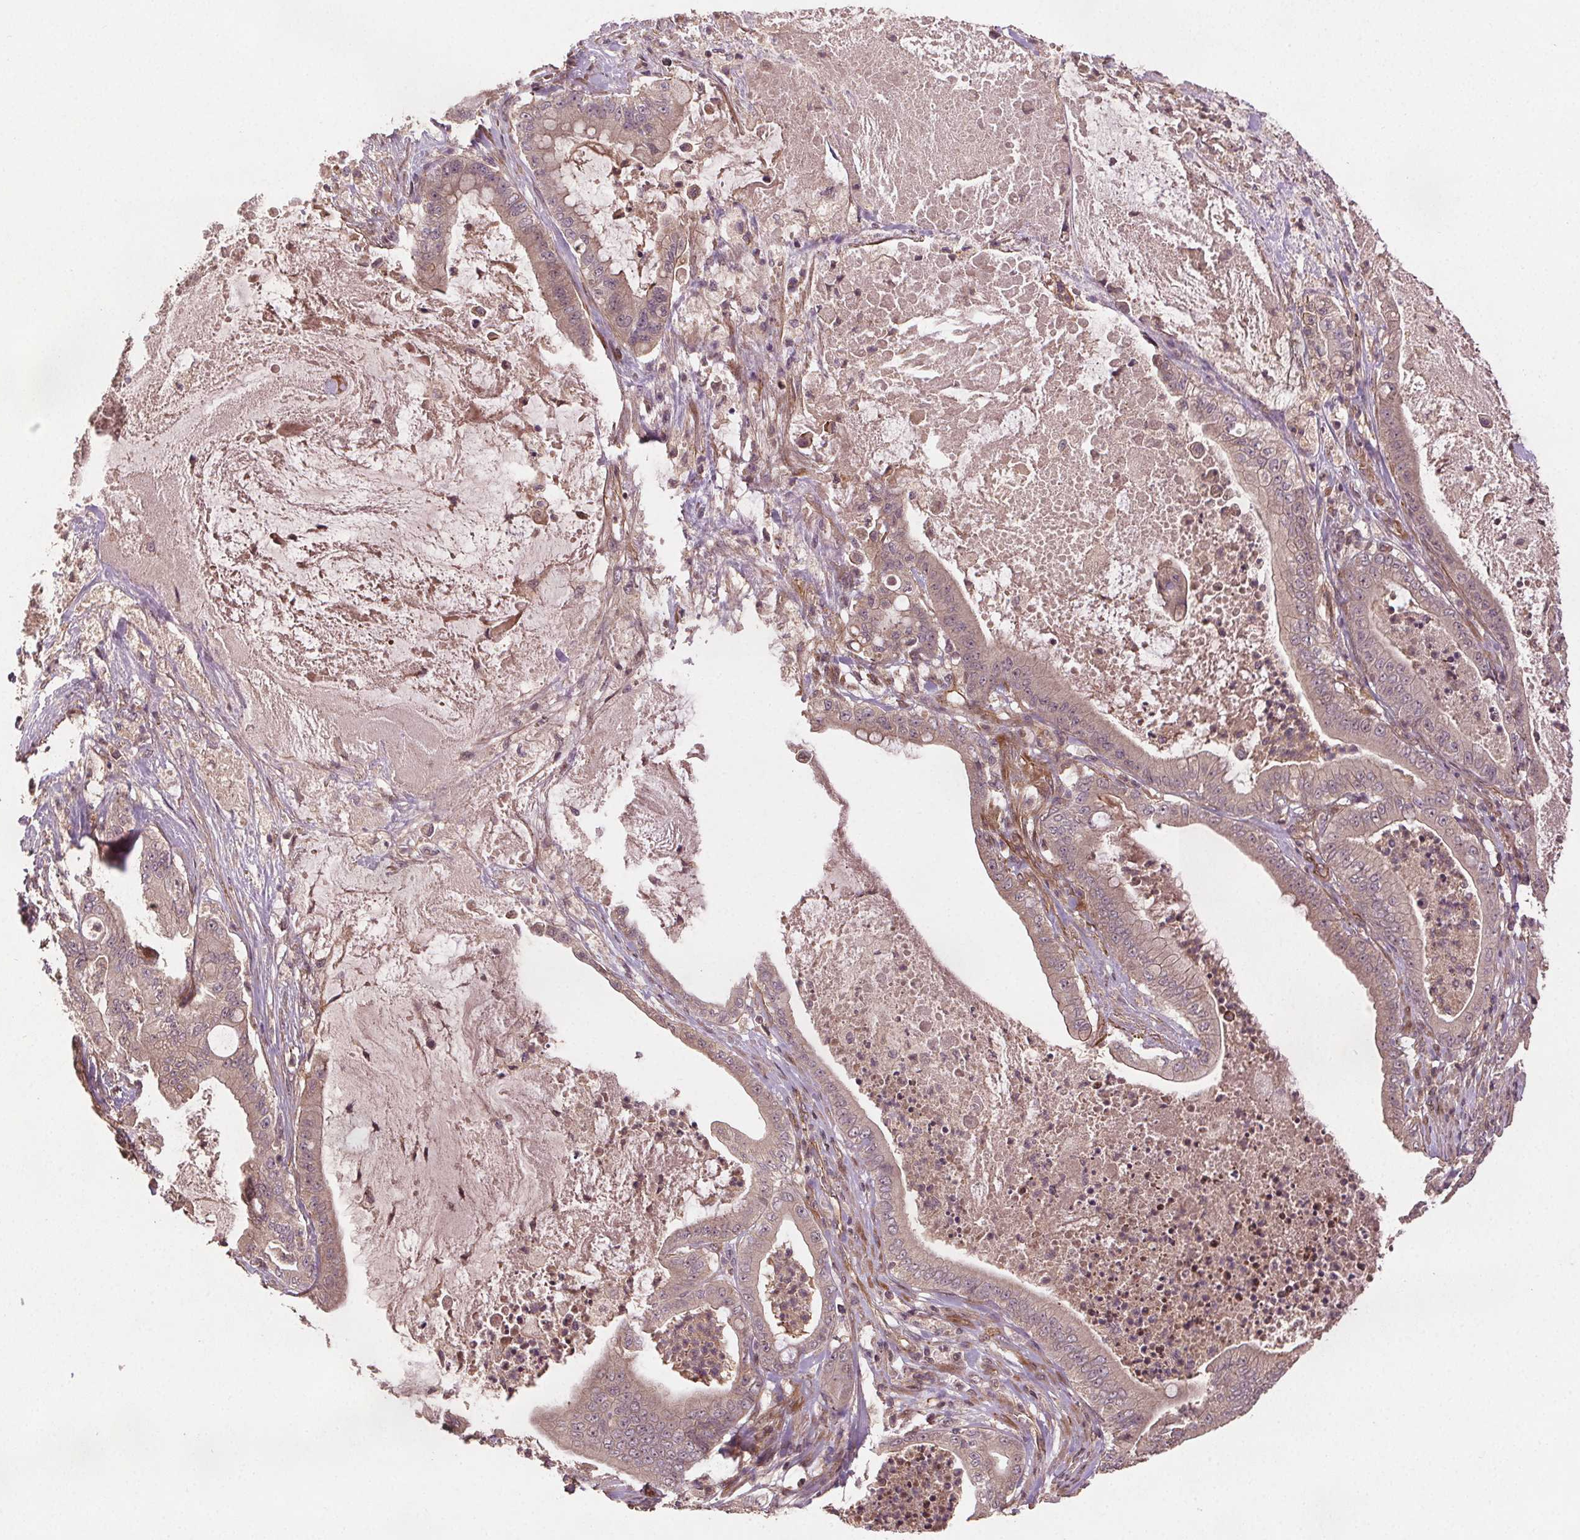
{"staining": {"intensity": "weak", "quantity": "<25%", "location": "cytoplasmic/membranous"}, "tissue": "pancreatic cancer", "cell_type": "Tumor cells", "image_type": "cancer", "snomed": [{"axis": "morphology", "description": "Adenocarcinoma, NOS"}, {"axis": "topography", "description": "Pancreas"}], "caption": "Adenocarcinoma (pancreatic) was stained to show a protein in brown. There is no significant expression in tumor cells.", "gene": "SEC14L2", "patient": {"sex": "male", "age": 71}}